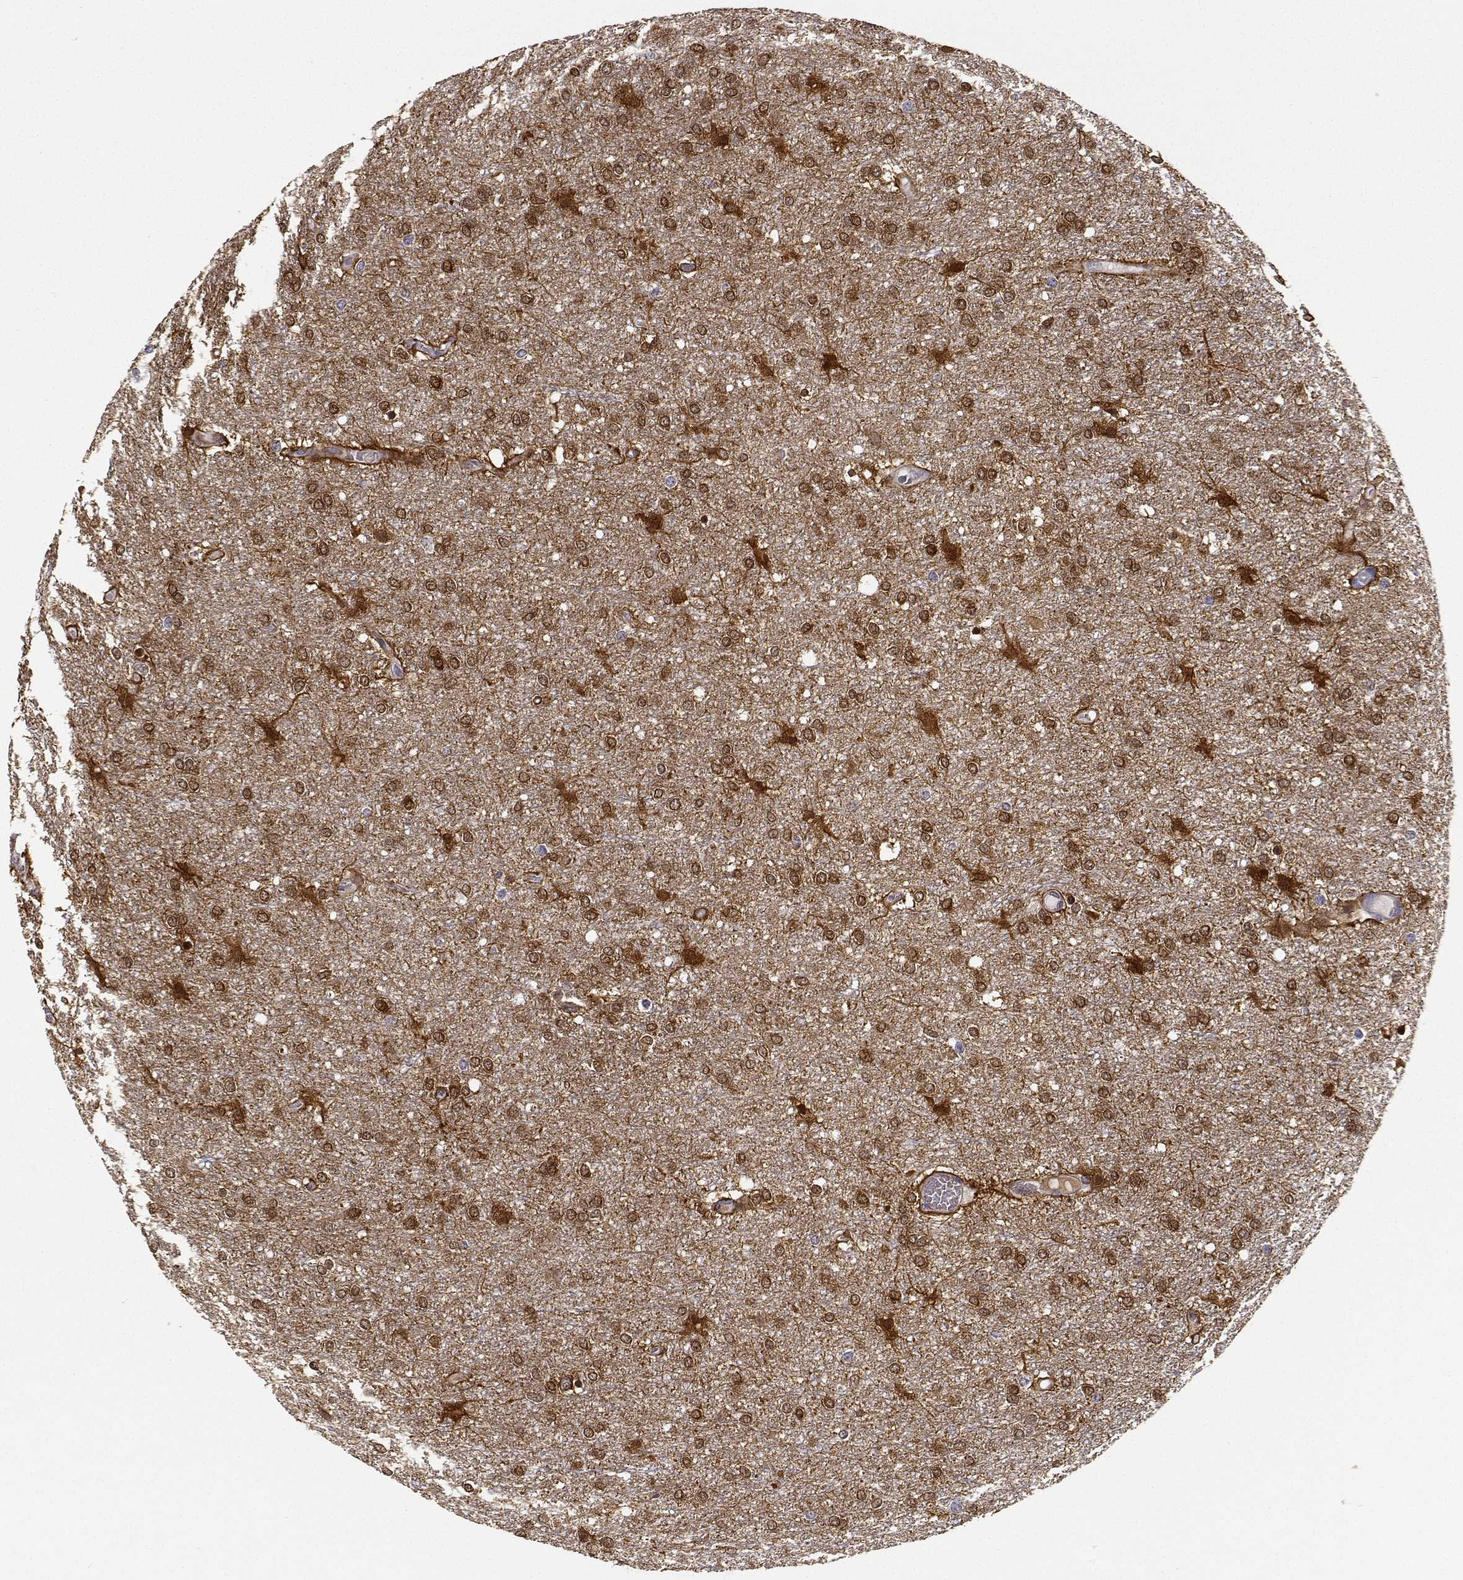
{"staining": {"intensity": "moderate", "quantity": ">75%", "location": "cytoplasmic/membranous,nuclear"}, "tissue": "glioma", "cell_type": "Tumor cells", "image_type": "cancer", "snomed": [{"axis": "morphology", "description": "Glioma, malignant, High grade"}, {"axis": "topography", "description": "Brain"}], "caption": "Moderate cytoplasmic/membranous and nuclear staining is identified in about >75% of tumor cells in glioma.", "gene": "PHGDH", "patient": {"sex": "female", "age": 61}}